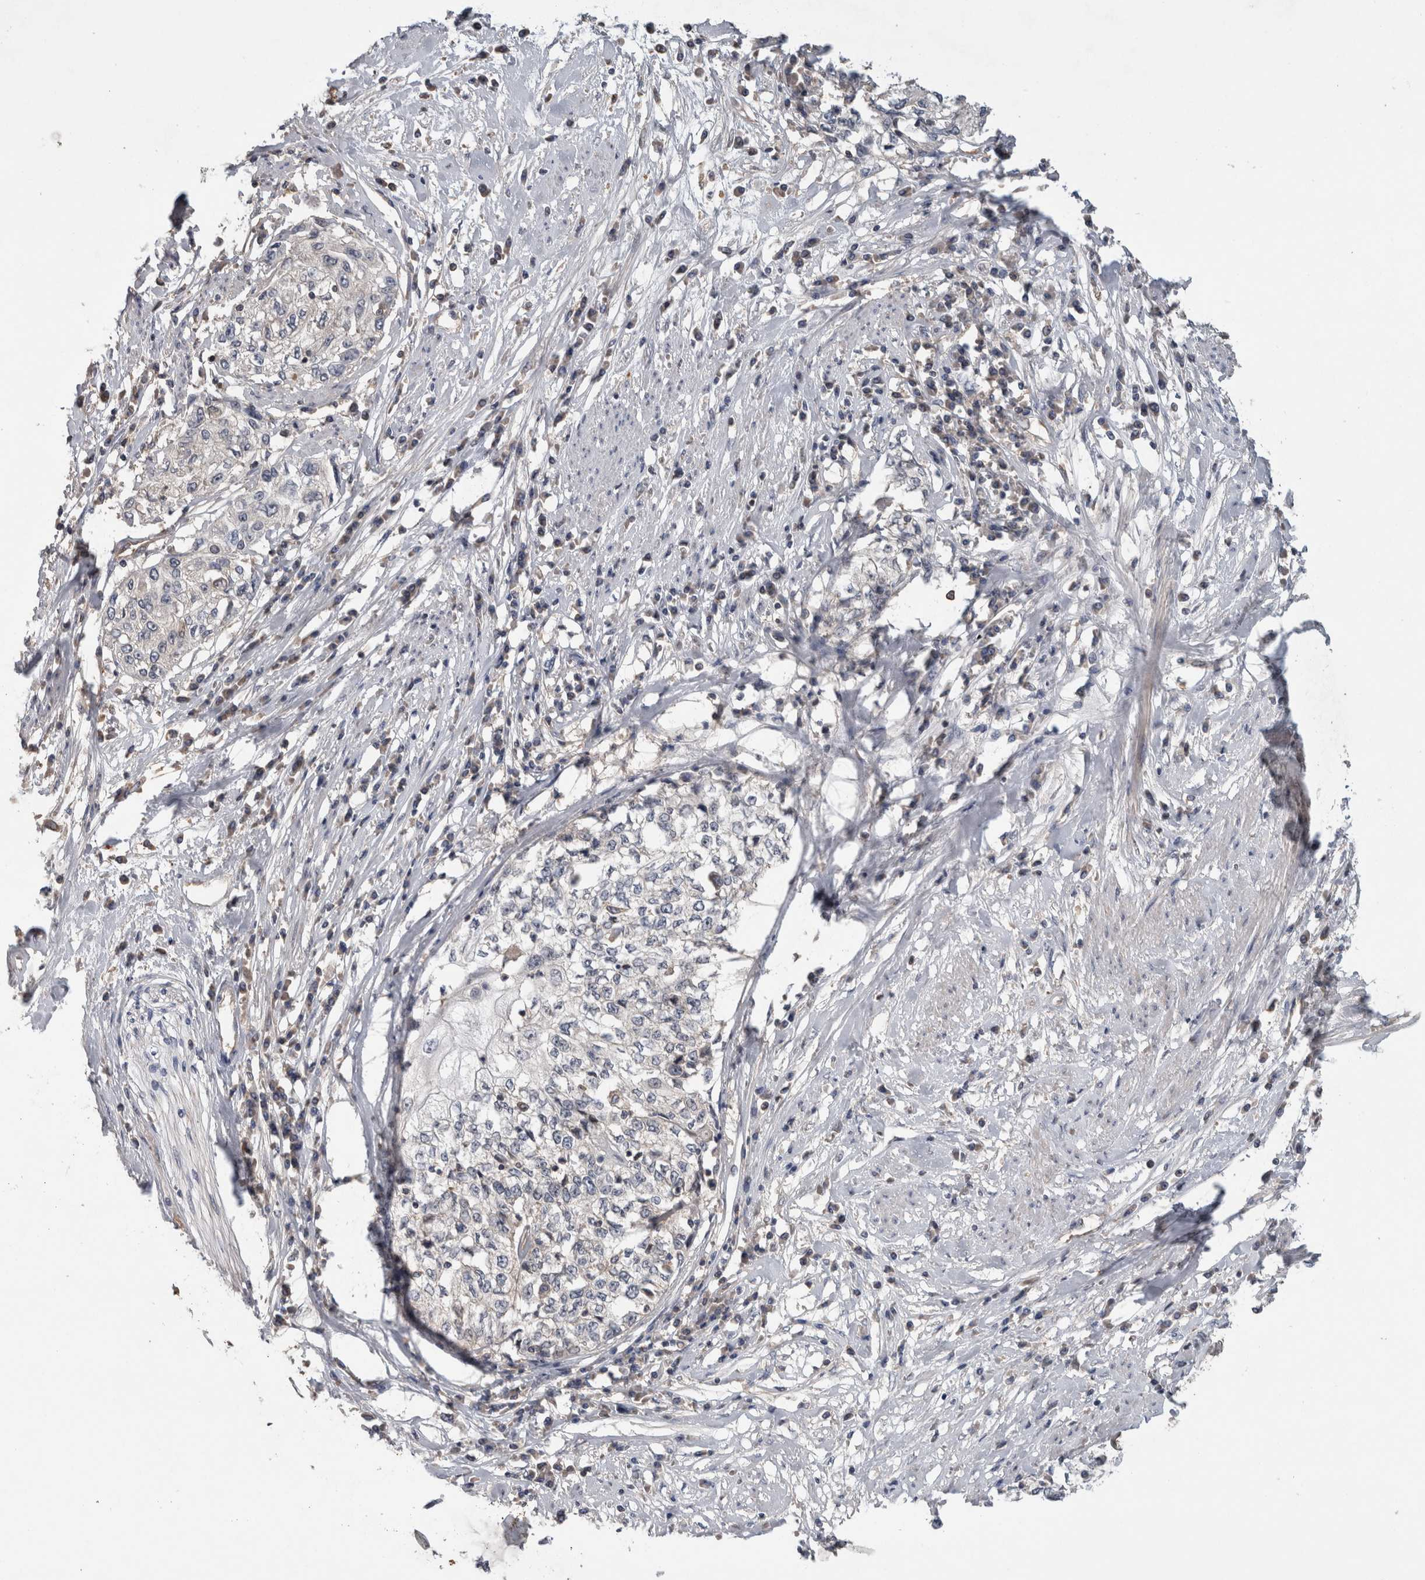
{"staining": {"intensity": "negative", "quantity": "none", "location": "none"}, "tissue": "cervical cancer", "cell_type": "Tumor cells", "image_type": "cancer", "snomed": [{"axis": "morphology", "description": "Squamous cell carcinoma, NOS"}, {"axis": "topography", "description": "Cervix"}], "caption": "The IHC histopathology image has no significant positivity in tumor cells of cervical squamous cell carcinoma tissue.", "gene": "TARBP1", "patient": {"sex": "female", "age": 57}}